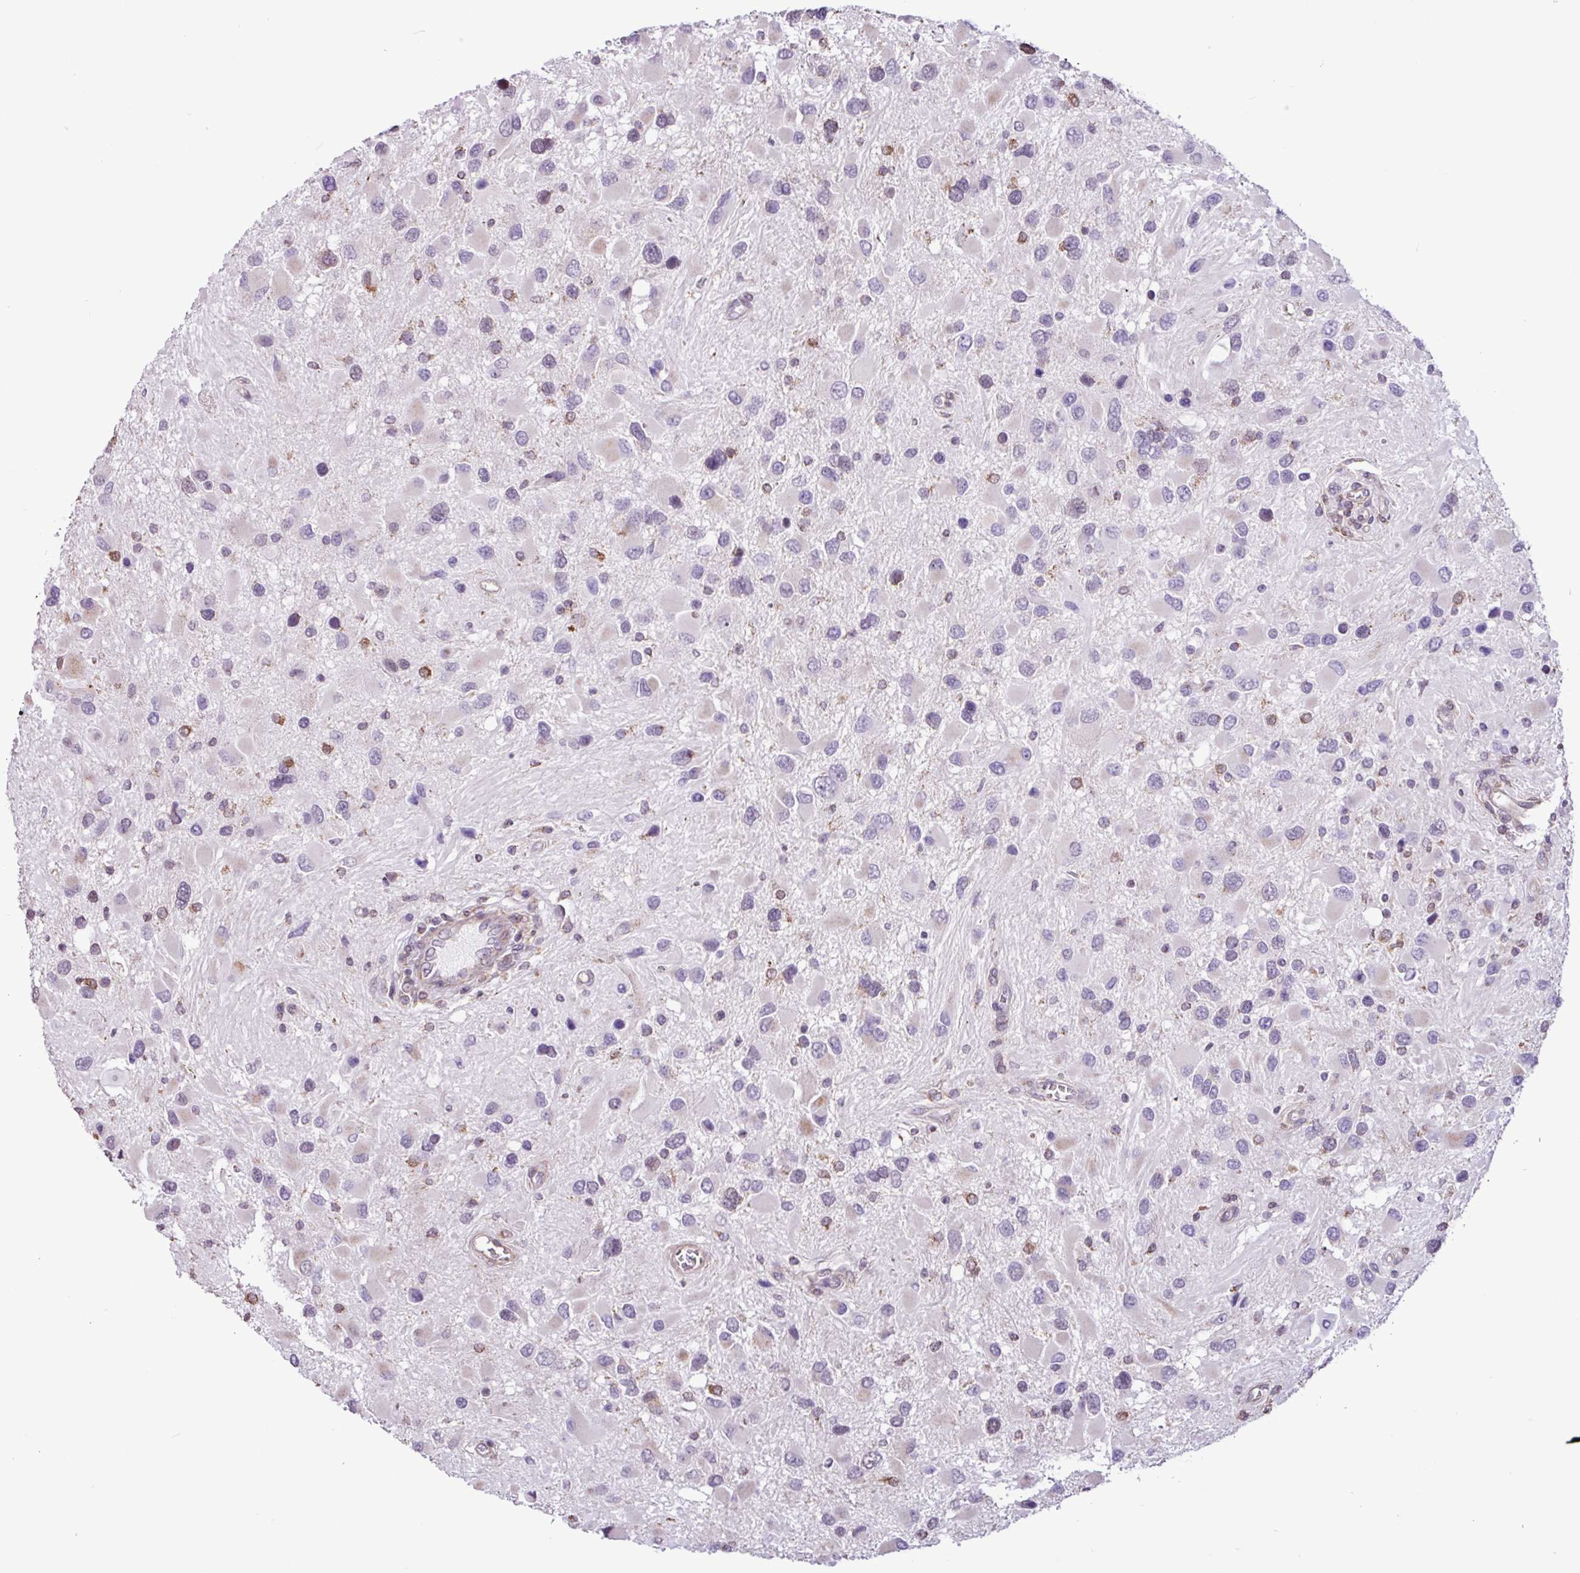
{"staining": {"intensity": "negative", "quantity": "none", "location": "none"}, "tissue": "glioma", "cell_type": "Tumor cells", "image_type": "cancer", "snomed": [{"axis": "morphology", "description": "Glioma, malignant, High grade"}, {"axis": "topography", "description": "Brain"}], "caption": "A photomicrograph of human glioma is negative for staining in tumor cells. (Immunohistochemistry, brightfield microscopy, high magnification).", "gene": "CHST11", "patient": {"sex": "male", "age": 53}}